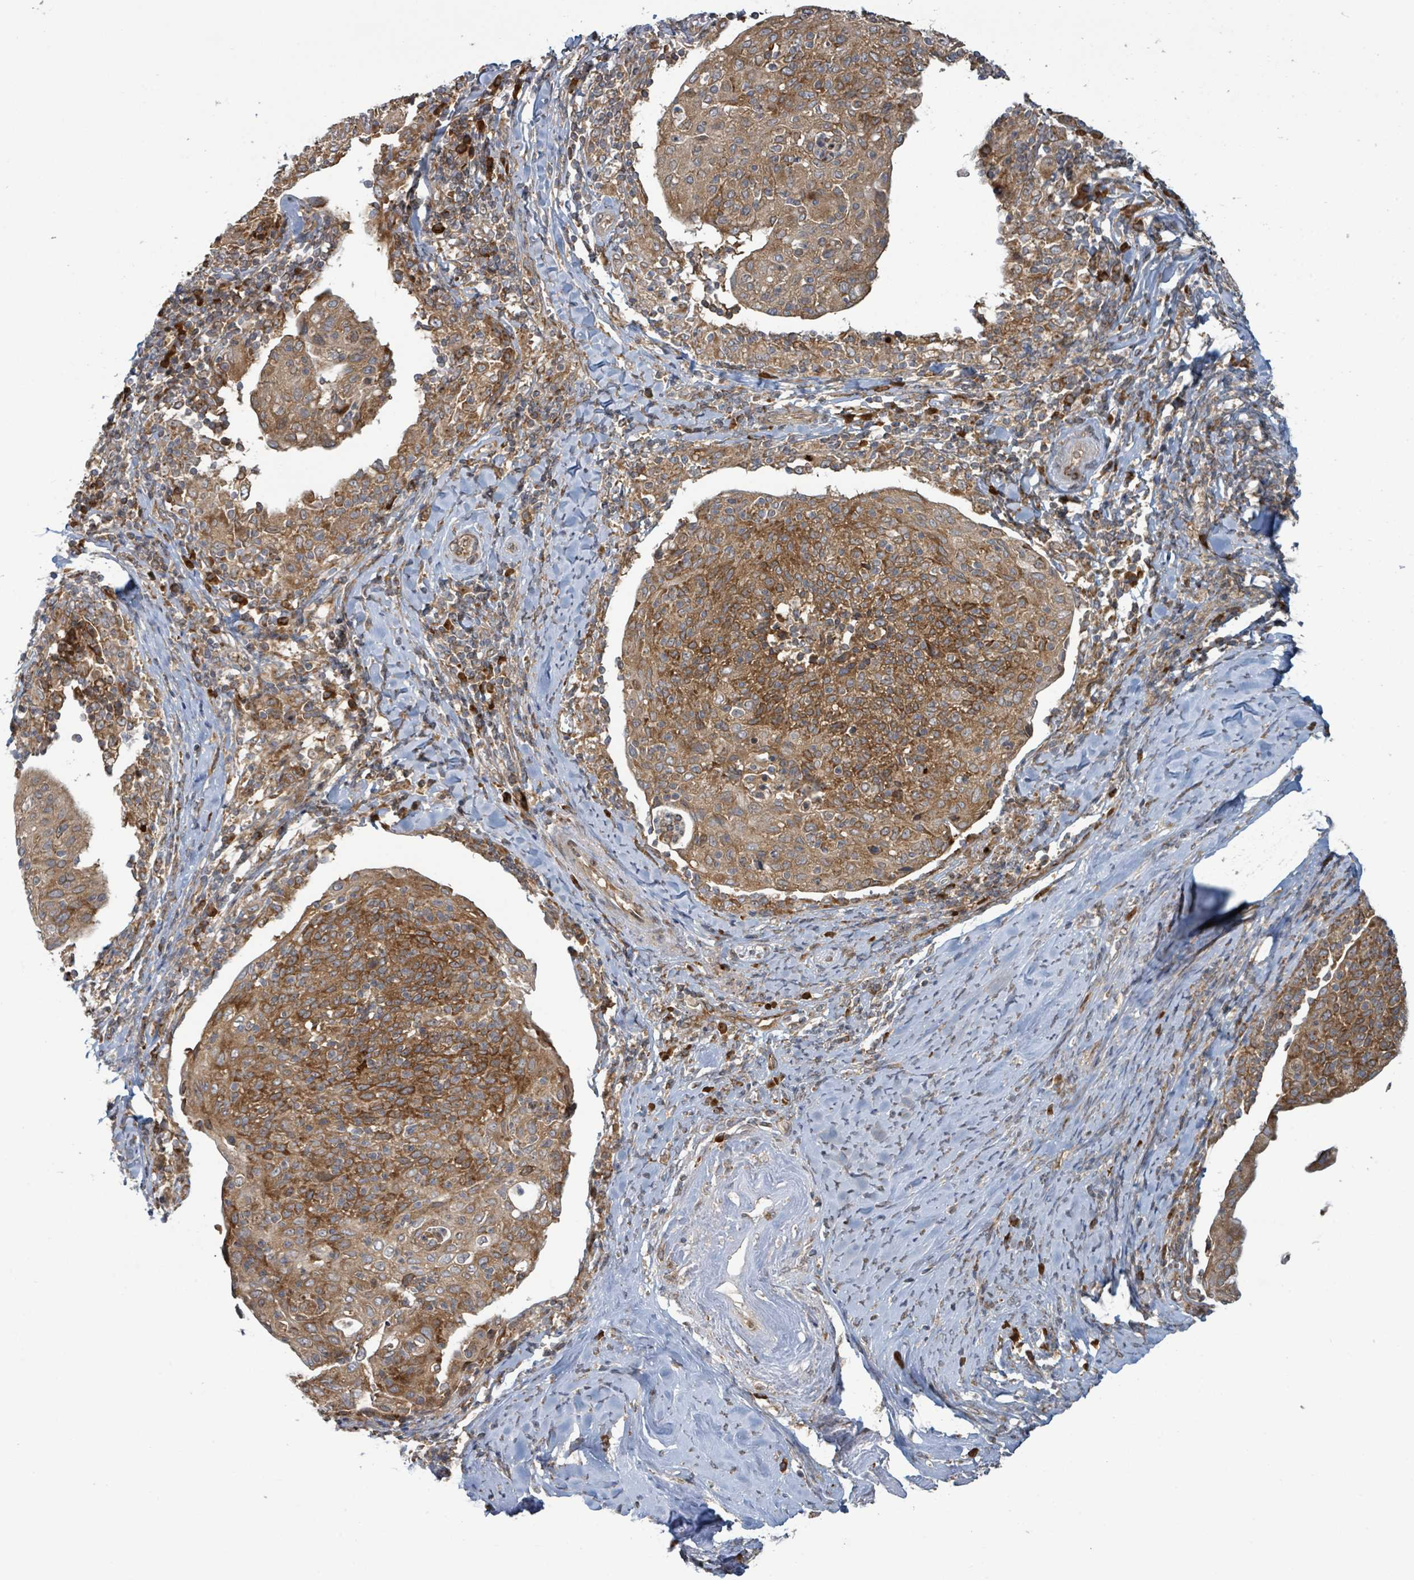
{"staining": {"intensity": "strong", "quantity": ">75%", "location": "cytoplasmic/membranous"}, "tissue": "cervical cancer", "cell_type": "Tumor cells", "image_type": "cancer", "snomed": [{"axis": "morphology", "description": "Squamous cell carcinoma, NOS"}, {"axis": "topography", "description": "Cervix"}], "caption": "Cervical cancer tissue demonstrates strong cytoplasmic/membranous positivity in about >75% of tumor cells", "gene": "OR51E1", "patient": {"sex": "female", "age": 52}}